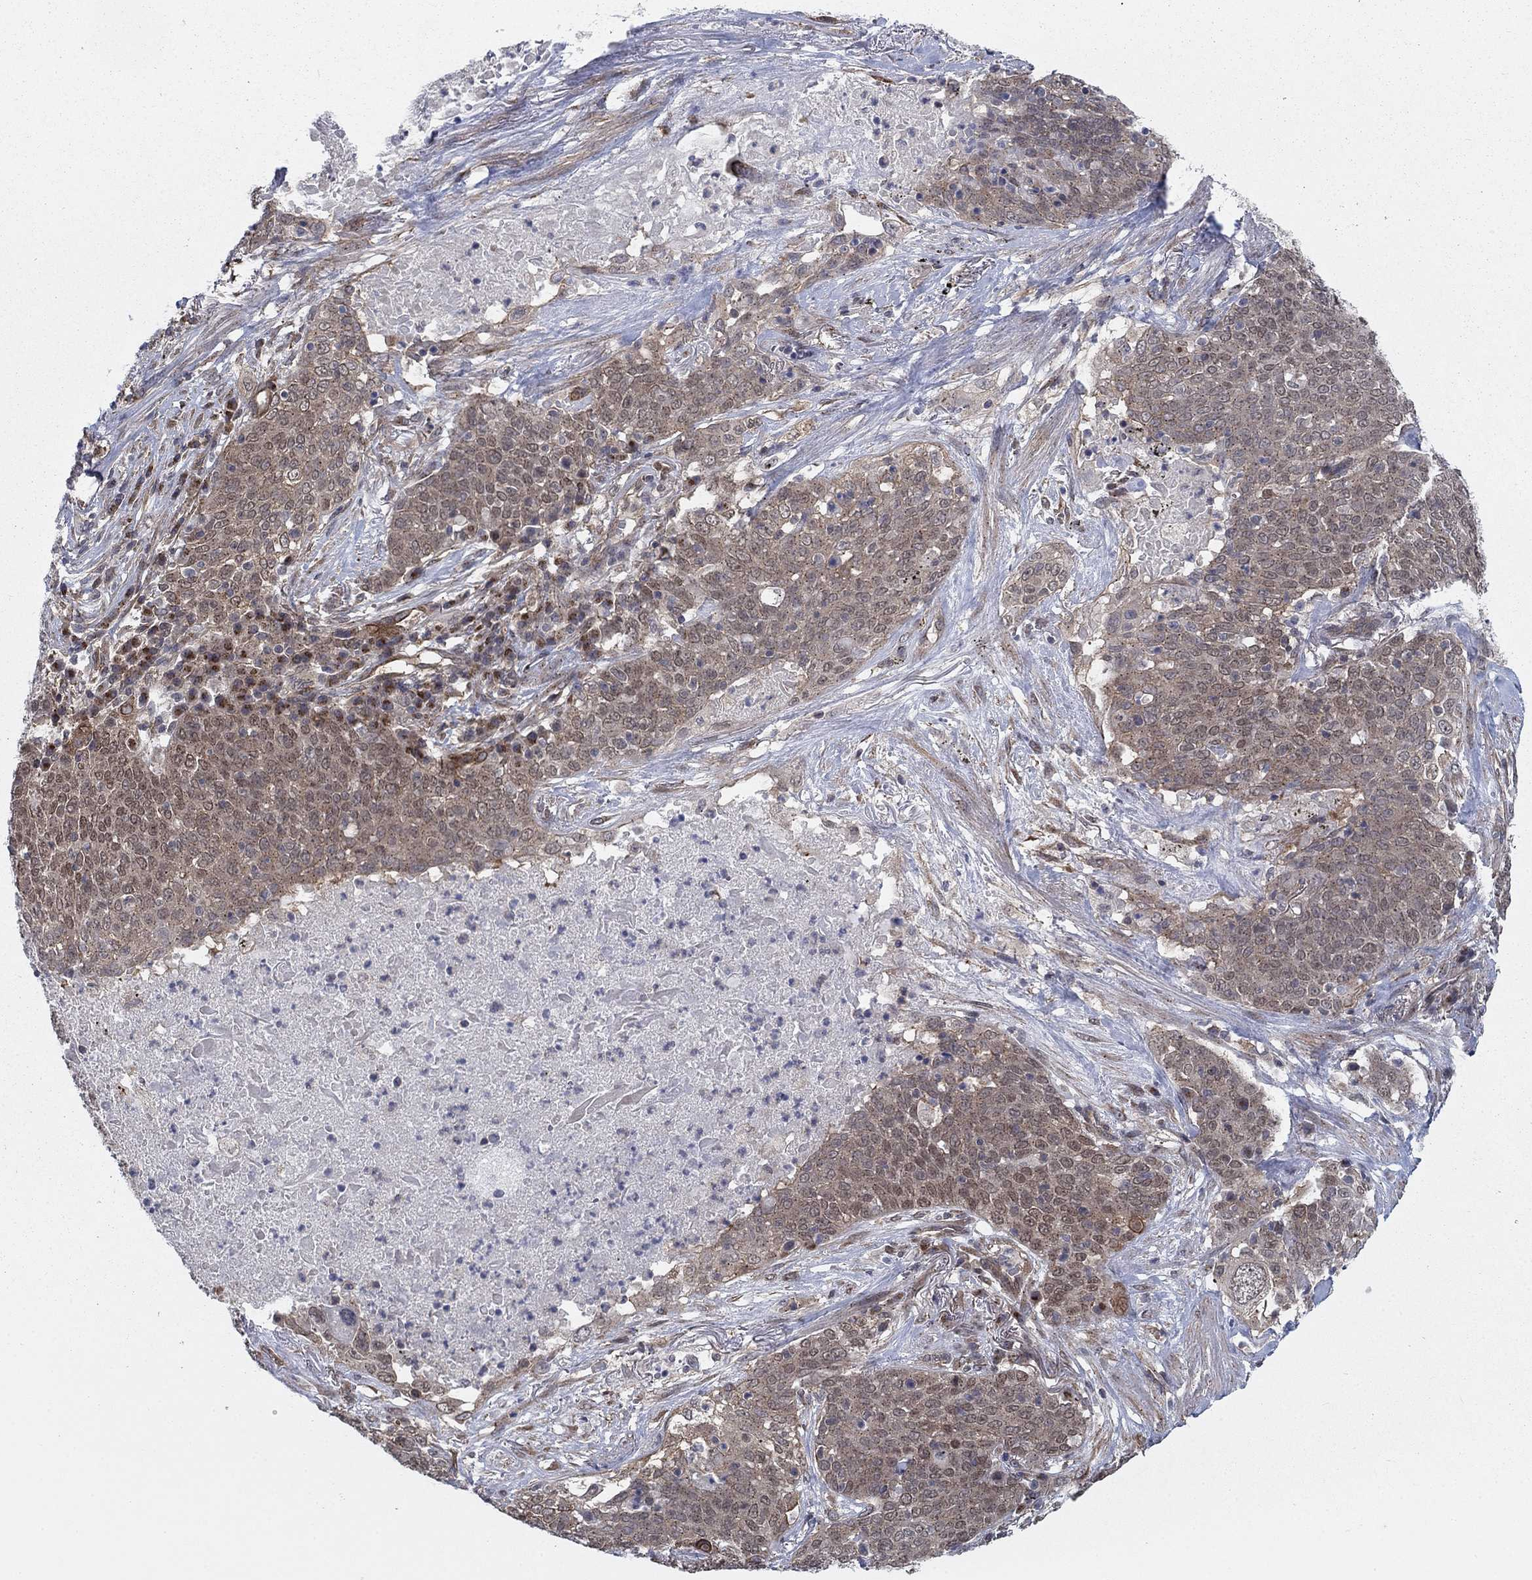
{"staining": {"intensity": "moderate", "quantity": "25%-75%", "location": "cytoplasmic/membranous,nuclear"}, "tissue": "lung cancer", "cell_type": "Tumor cells", "image_type": "cancer", "snomed": [{"axis": "morphology", "description": "Squamous cell carcinoma, NOS"}, {"axis": "topography", "description": "Lung"}], "caption": "Moderate cytoplasmic/membranous and nuclear staining is appreciated in approximately 25%-75% of tumor cells in lung cancer (squamous cell carcinoma).", "gene": "SH3RF1", "patient": {"sex": "male", "age": 82}}